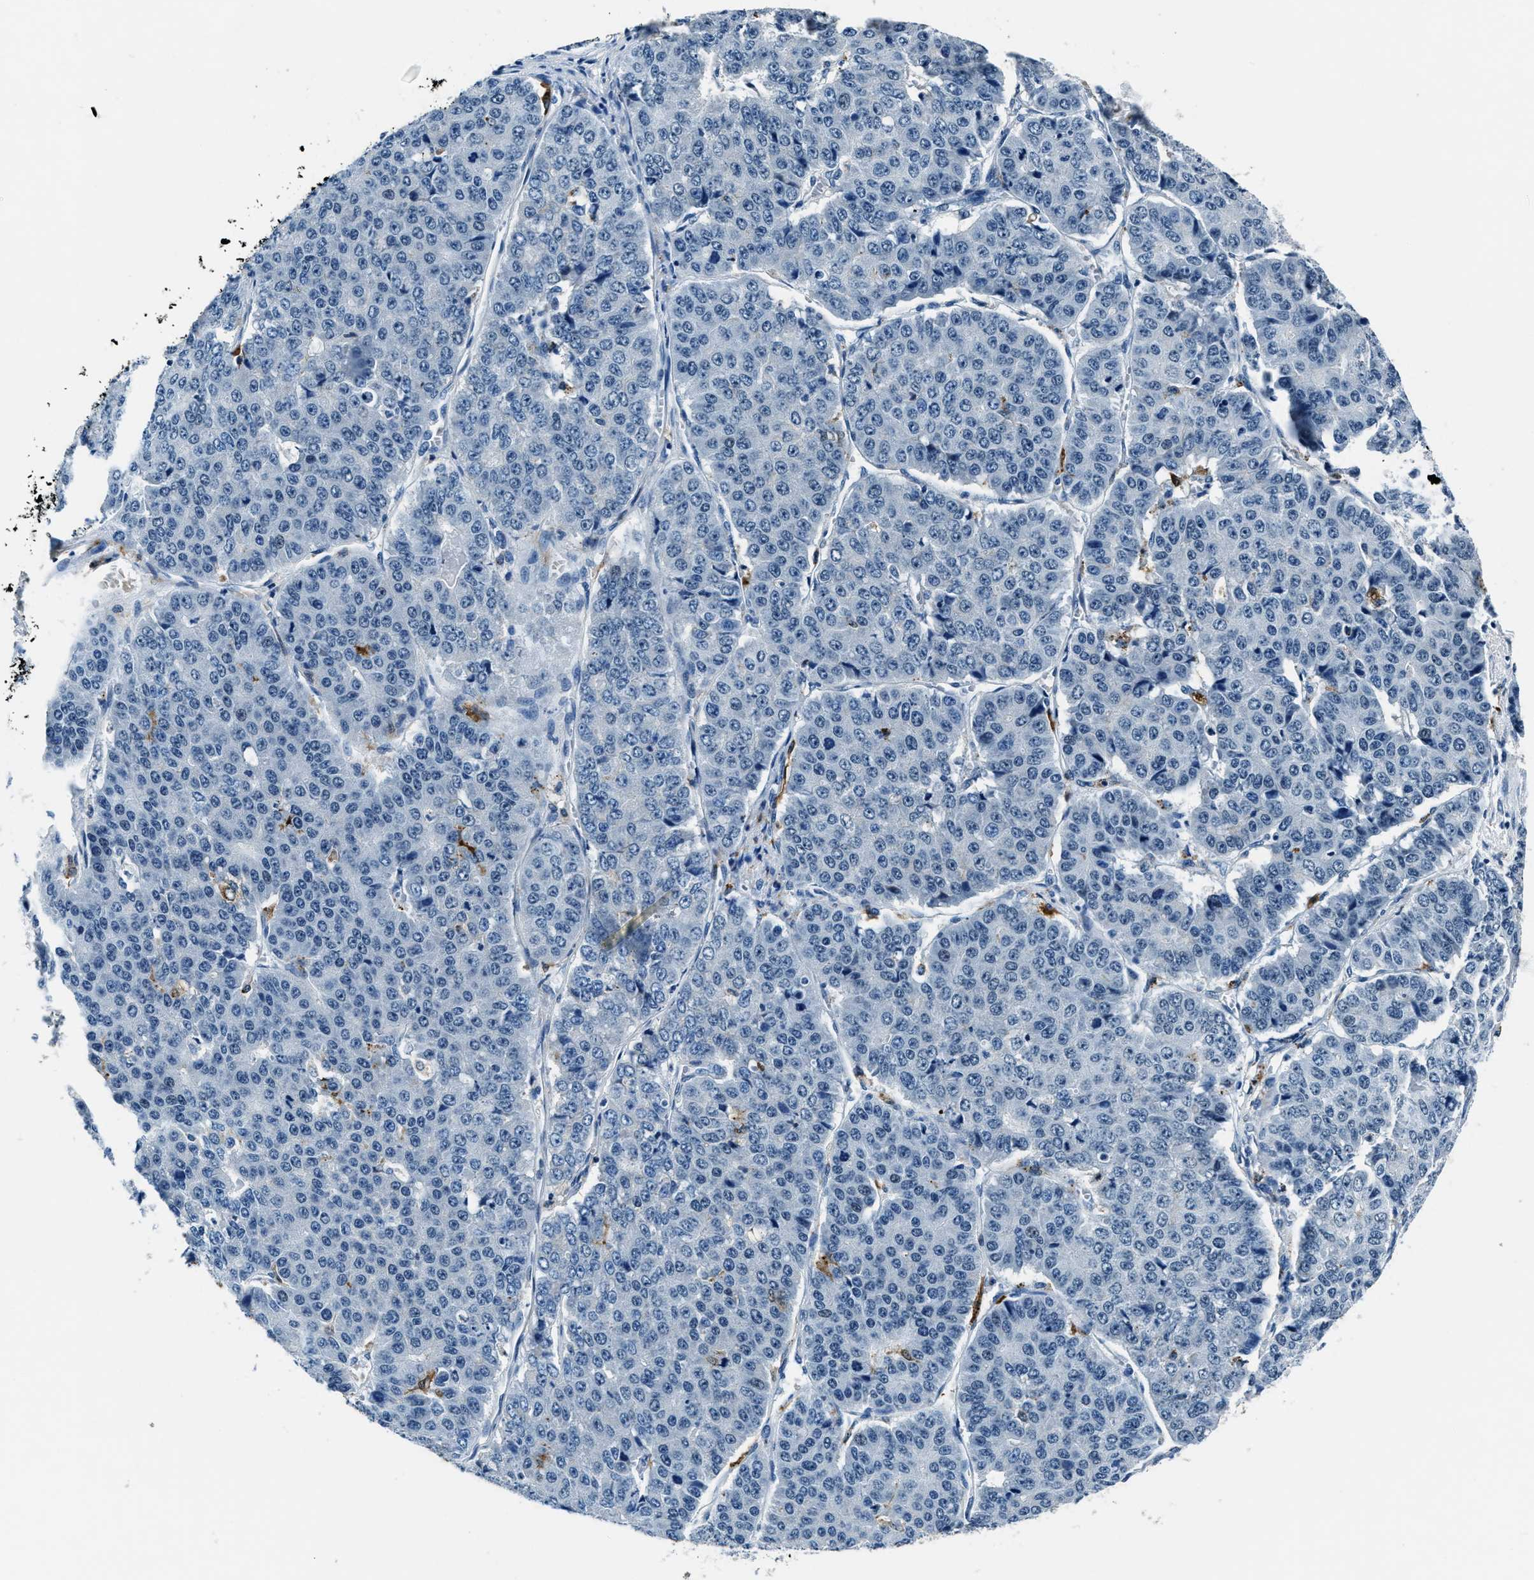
{"staining": {"intensity": "negative", "quantity": "none", "location": "none"}, "tissue": "pancreatic cancer", "cell_type": "Tumor cells", "image_type": "cancer", "snomed": [{"axis": "morphology", "description": "Adenocarcinoma, NOS"}, {"axis": "topography", "description": "Pancreas"}], "caption": "Tumor cells show no significant protein staining in adenocarcinoma (pancreatic). The staining is performed using DAB (3,3'-diaminobenzidine) brown chromogen with nuclei counter-stained in using hematoxylin.", "gene": "PTPDC1", "patient": {"sex": "male", "age": 50}}